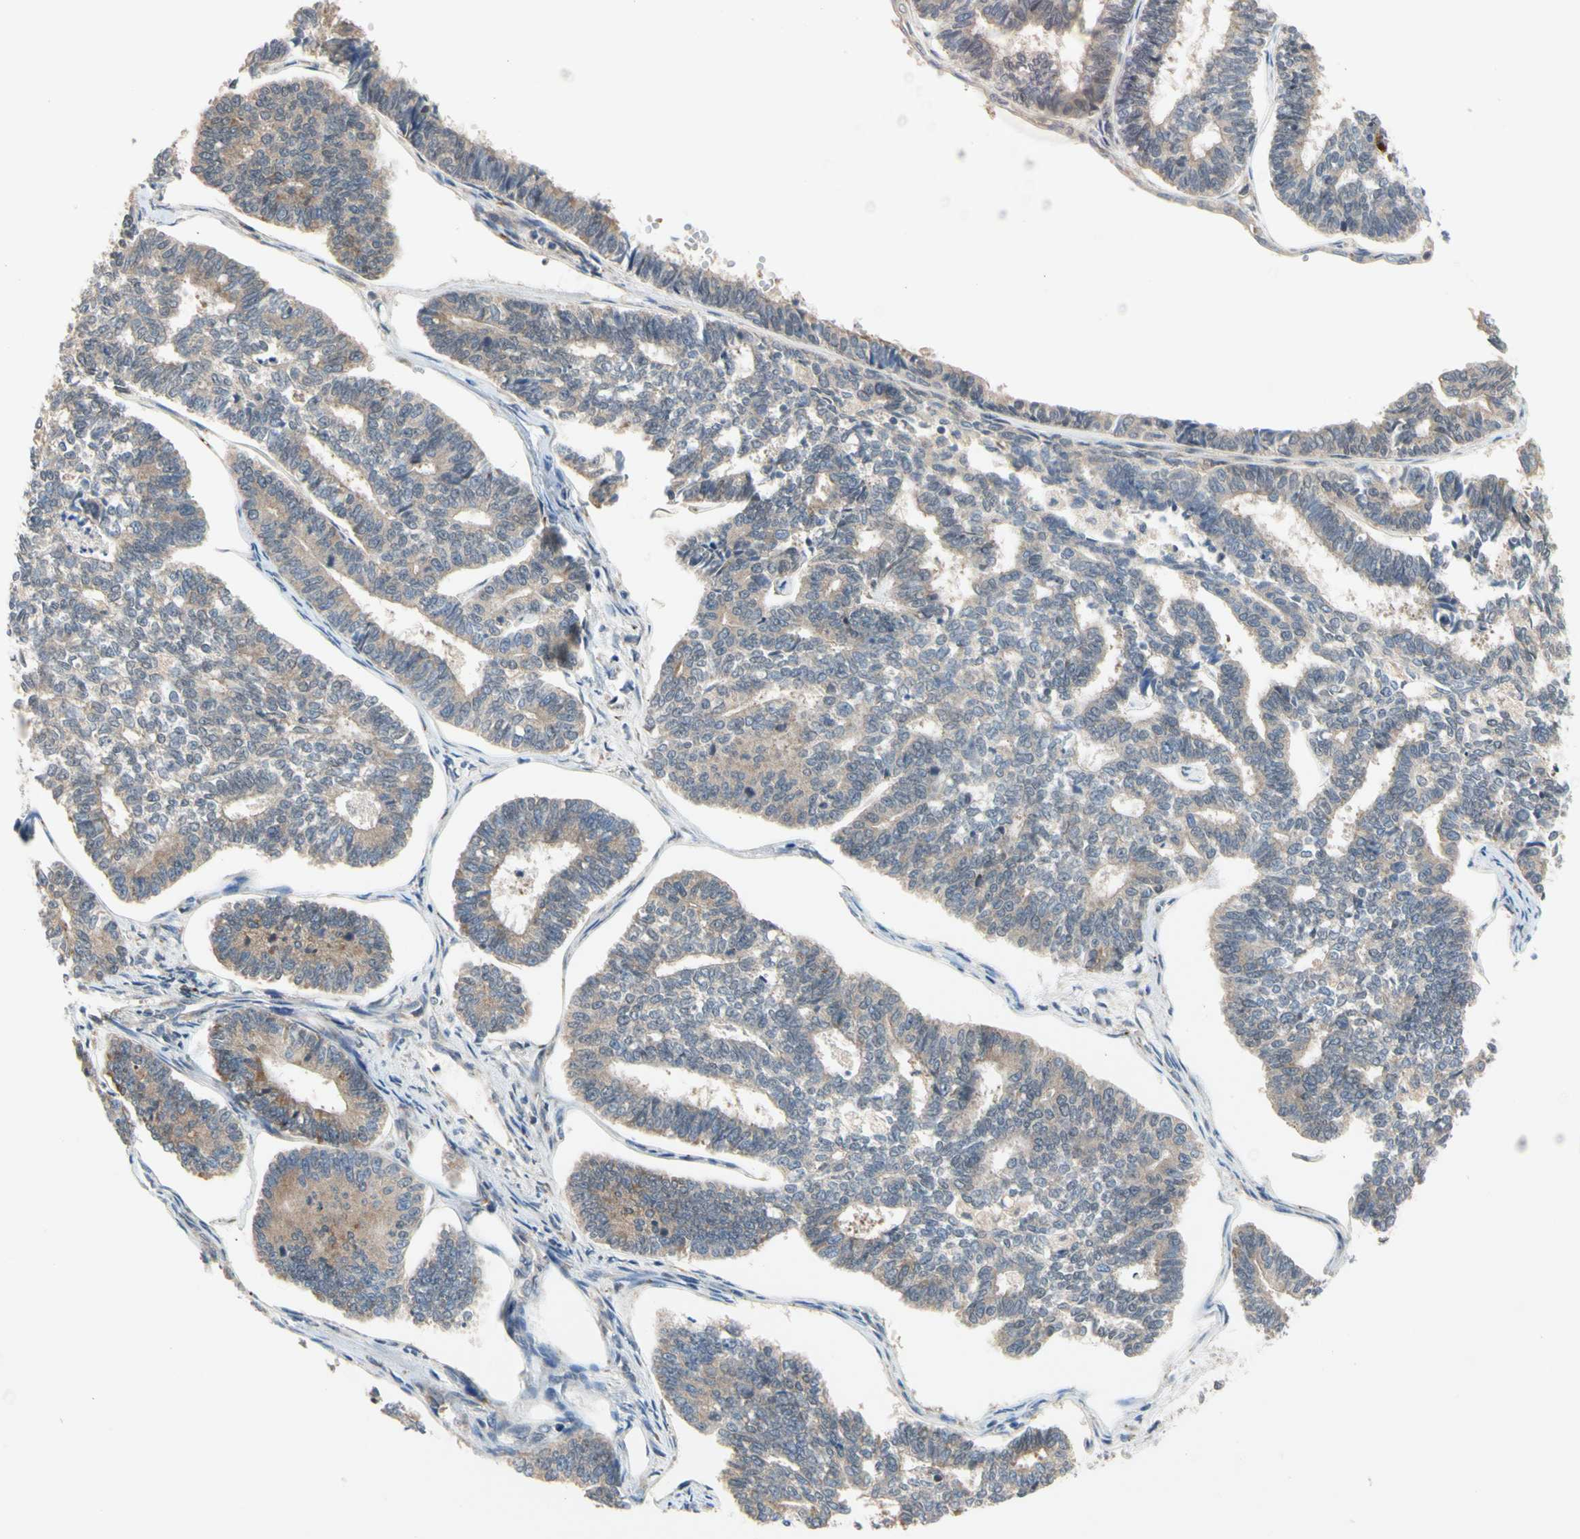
{"staining": {"intensity": "weak", "quantity": "25%-75%", "location": "cytoplasmic/membranous"}, "tissue": "endometrial cancer", "cell_type": "Tumor cells", "image_type": "cancer", "snomed": [{"axis": "morphology", "description": "Adenocarcinoma, NOS"}, {"axis": "topography", "description": "Endometrium"}], "caption": "Weak cytoplasmic/membranous positivity is appreciated in approximately 25%-75% of tumor cells in endometrial adenocarcinoma.", "gene": "ANKHD1", "patient": {"sex": "female", "age": 70}}